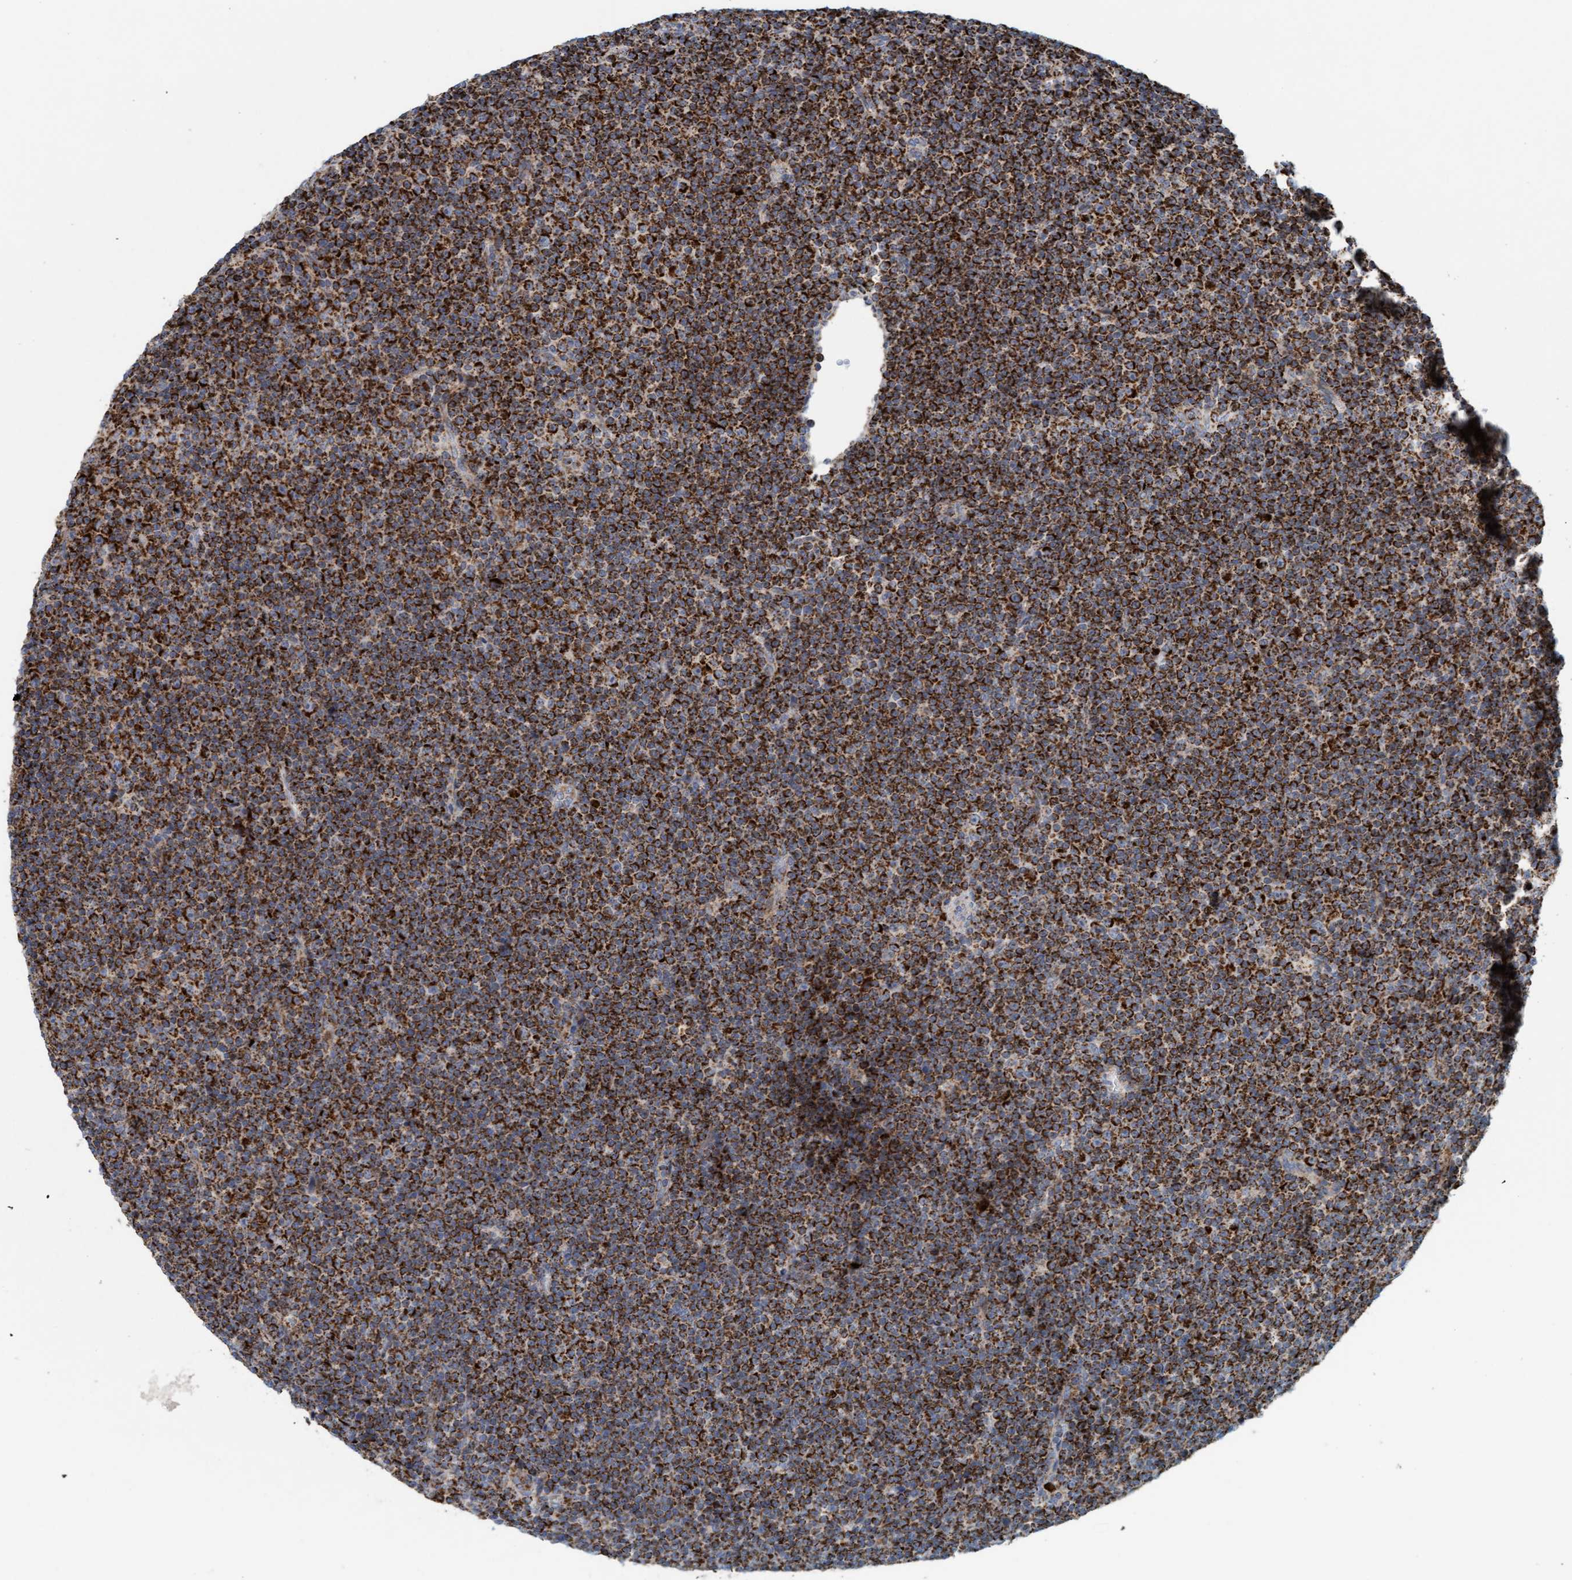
{"staining": {"intensity": "strong", "quantity": ">75%", "location": "cytoplasmic/membranous"}, "tissue": "lymphoma", "cell_type": "Tumor cells", "image_type": "cancer", "snomed": [{"axis": "morphology", "description": "Malignant lymphoma, non-Hodgkin's type, Low grade"}, {"axis": "topography", "description": "Lymph node"}], "caption": "A brown stain shows strong cytoplasmic/membranous staining of a protein in human low-grade malignant lymphoma, non-Hodgkin's type tumor cells. The staining was performed using DAB, with brown indicating positive protein expression. Nuclei are stained blue with hematoxylin.", "gene": "B9D1", "patient": {"sex": "female", "age": 67}}